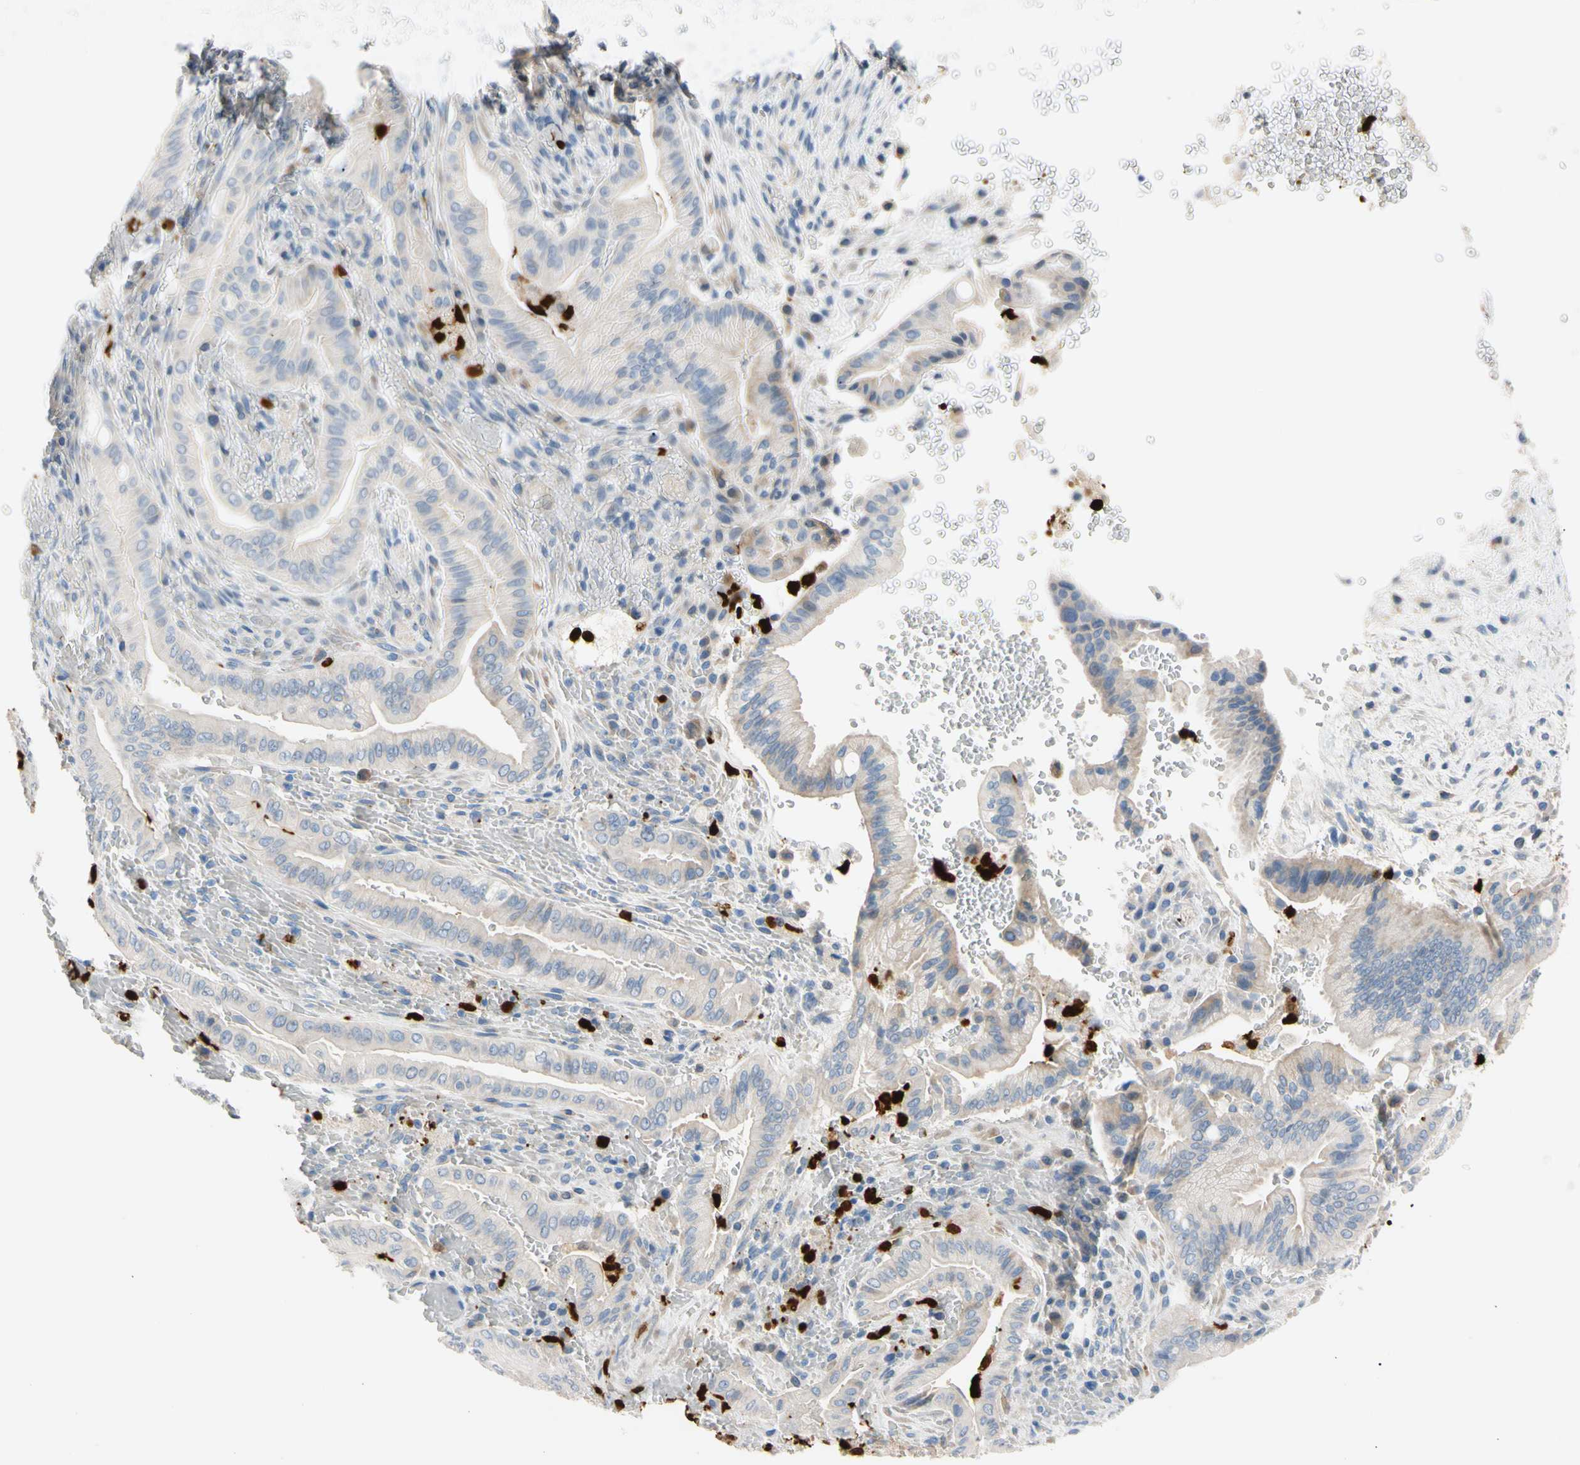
{"staining": {"intensity": "weak", "quantity": "25%-75%", "location": "cytoplasmic/membranous"}, "tissue": "liver cancer", "cell_type": "Tumor cells", "image_type": "cancer", "snomed": [{"axis": "morphology", "description": "Cholangiocarcinoma"}, {"axis": "topography", "description": "Liver"}], "caption": "Liver cancer (cholangiocarcinoma) stained for a protein (brown) exhibits weak cytoplasmic/membranous positive positivity in about 25%-75% of tumor cells.", "gene": "TRAF5", "patient": {"sex": "female", "age": 68}}